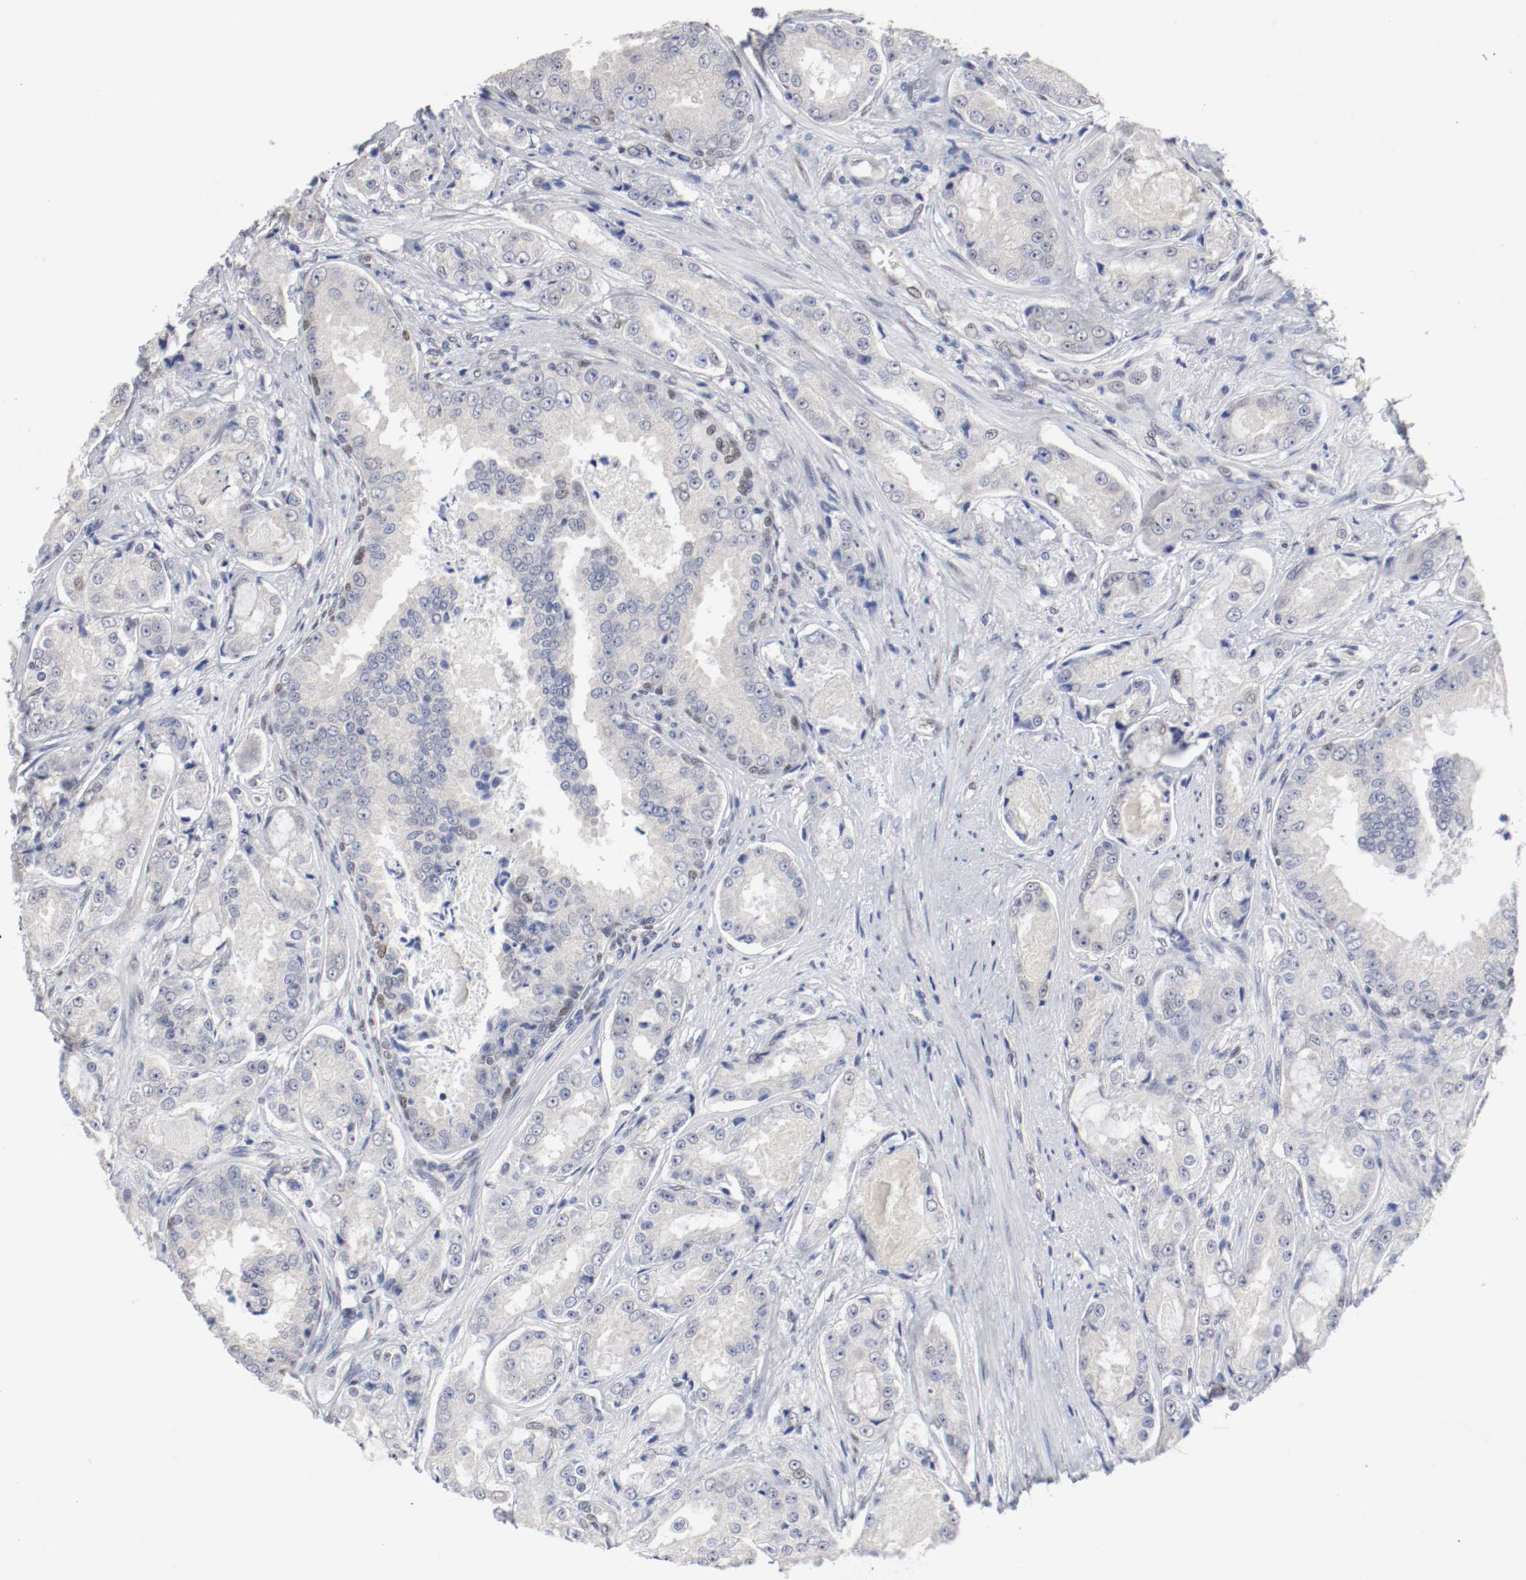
{"staining": {"intensity": "weak", "quantity": "<25%", "location": "nuclear"}, "tissue": "prostate cancer", "cell_type": "Tumor cells", "image_type": "cancer", "snomed": [{"axis": "morphology", "description": "Adenocarcinoma, High grade"}, {"axis": "topography", "description": "Prostate"}], "caption": "The immunohistochemistry micrograph has no significant positivity in tumor cells of prostate high-grade adenocarcinoma tissue.", "gene": "FOSL2", "patient": {"sex": "male", "age": 73}}